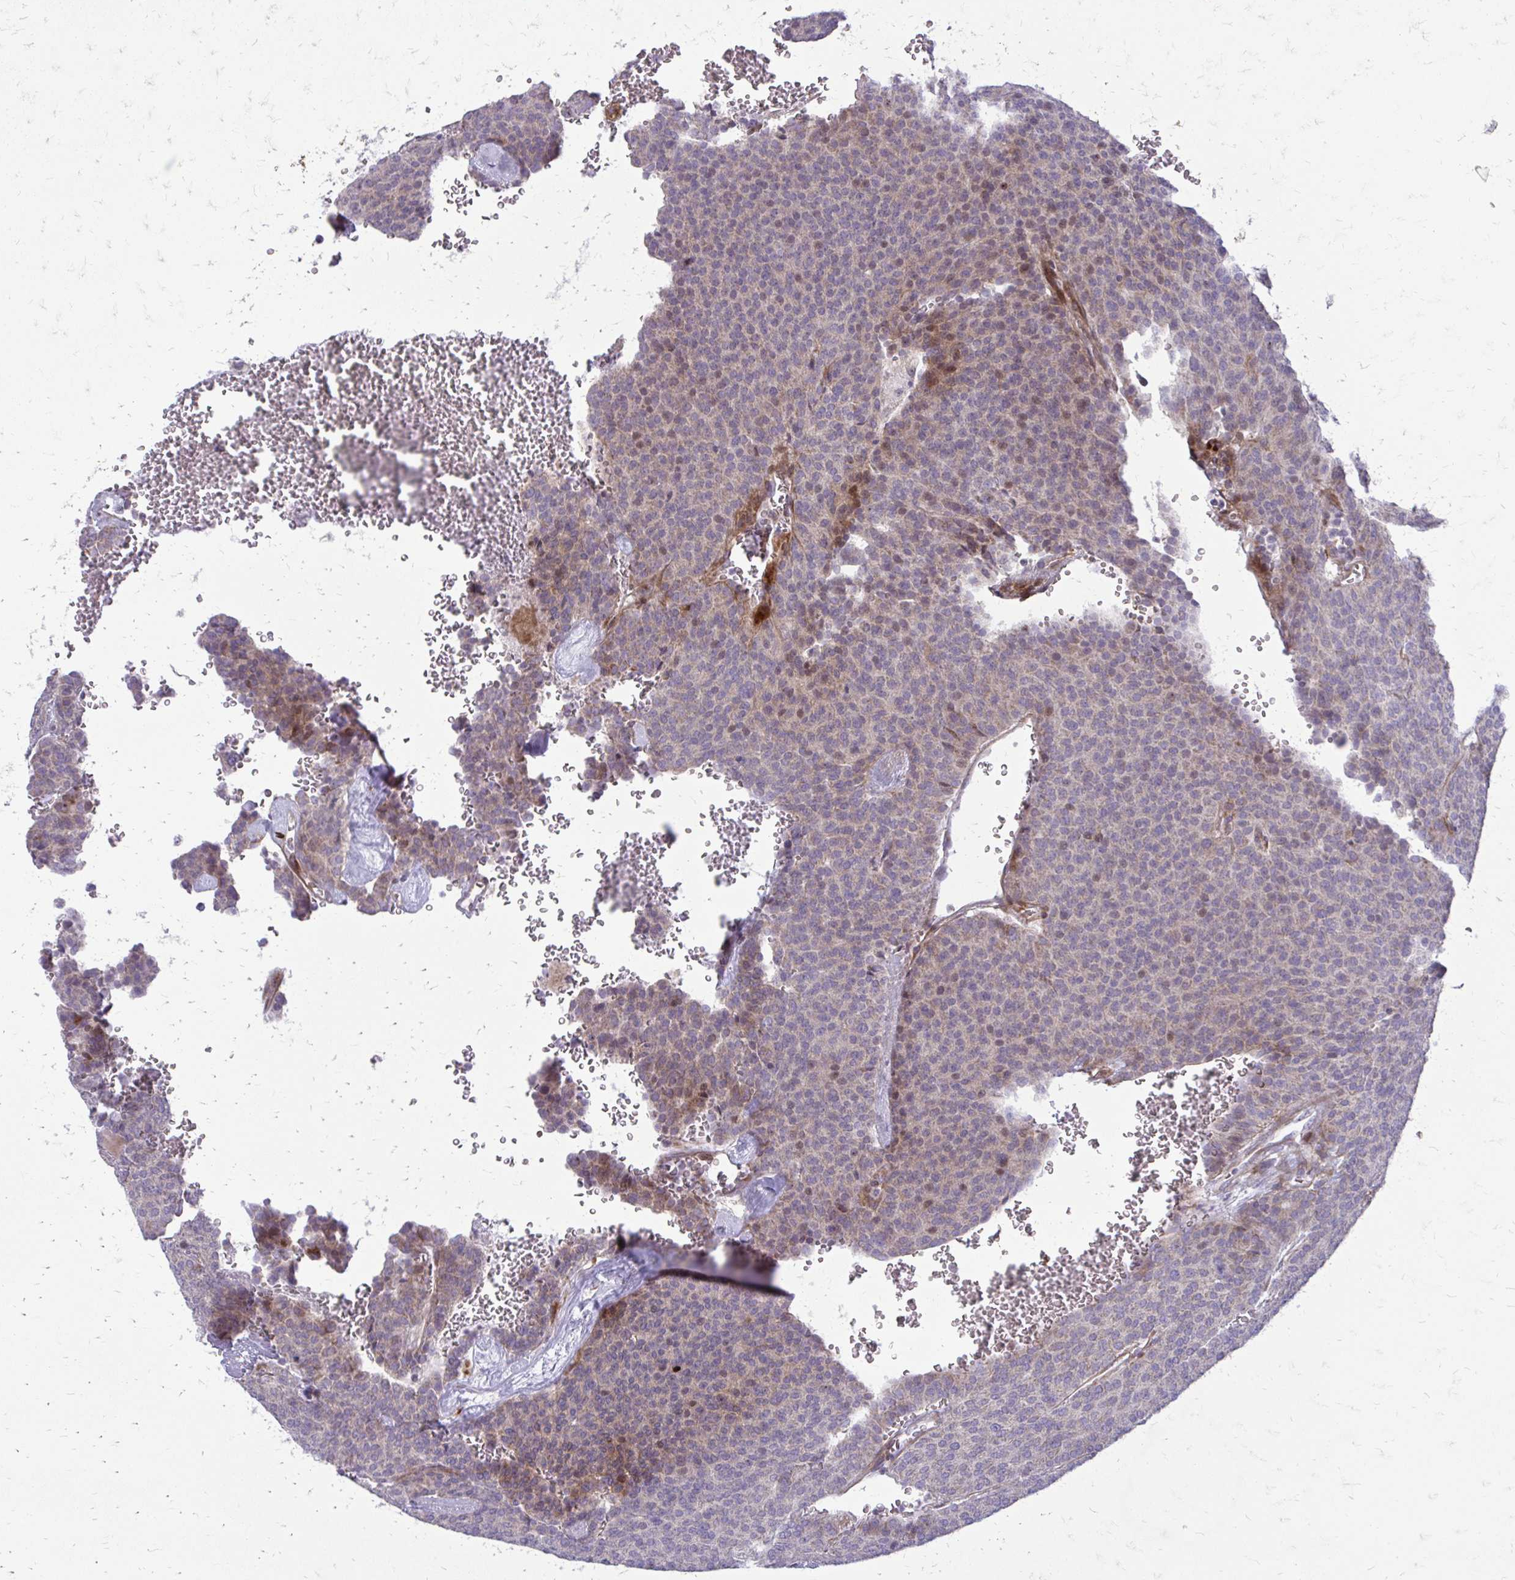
{"staining": {"intensity": "weak", "quantity": "<25%", "location": "cytoplasmic/membranous,nuclear"}, "tissue": "carcinoid", "cell_type": "Tumor cells", "image_type": "cancer", "snomed": [{"axis": "morphology", "description": "Carcinoid, malignant, NOS"}, {"axis": "topography", "description": "Lung"}], "caption": "A histopathology image of malignant carcinoid stained for a protein displays no brown staining in tumor cells.", "gene": "FUNDC2", "patient": {"sex": "male", "age": 61}}